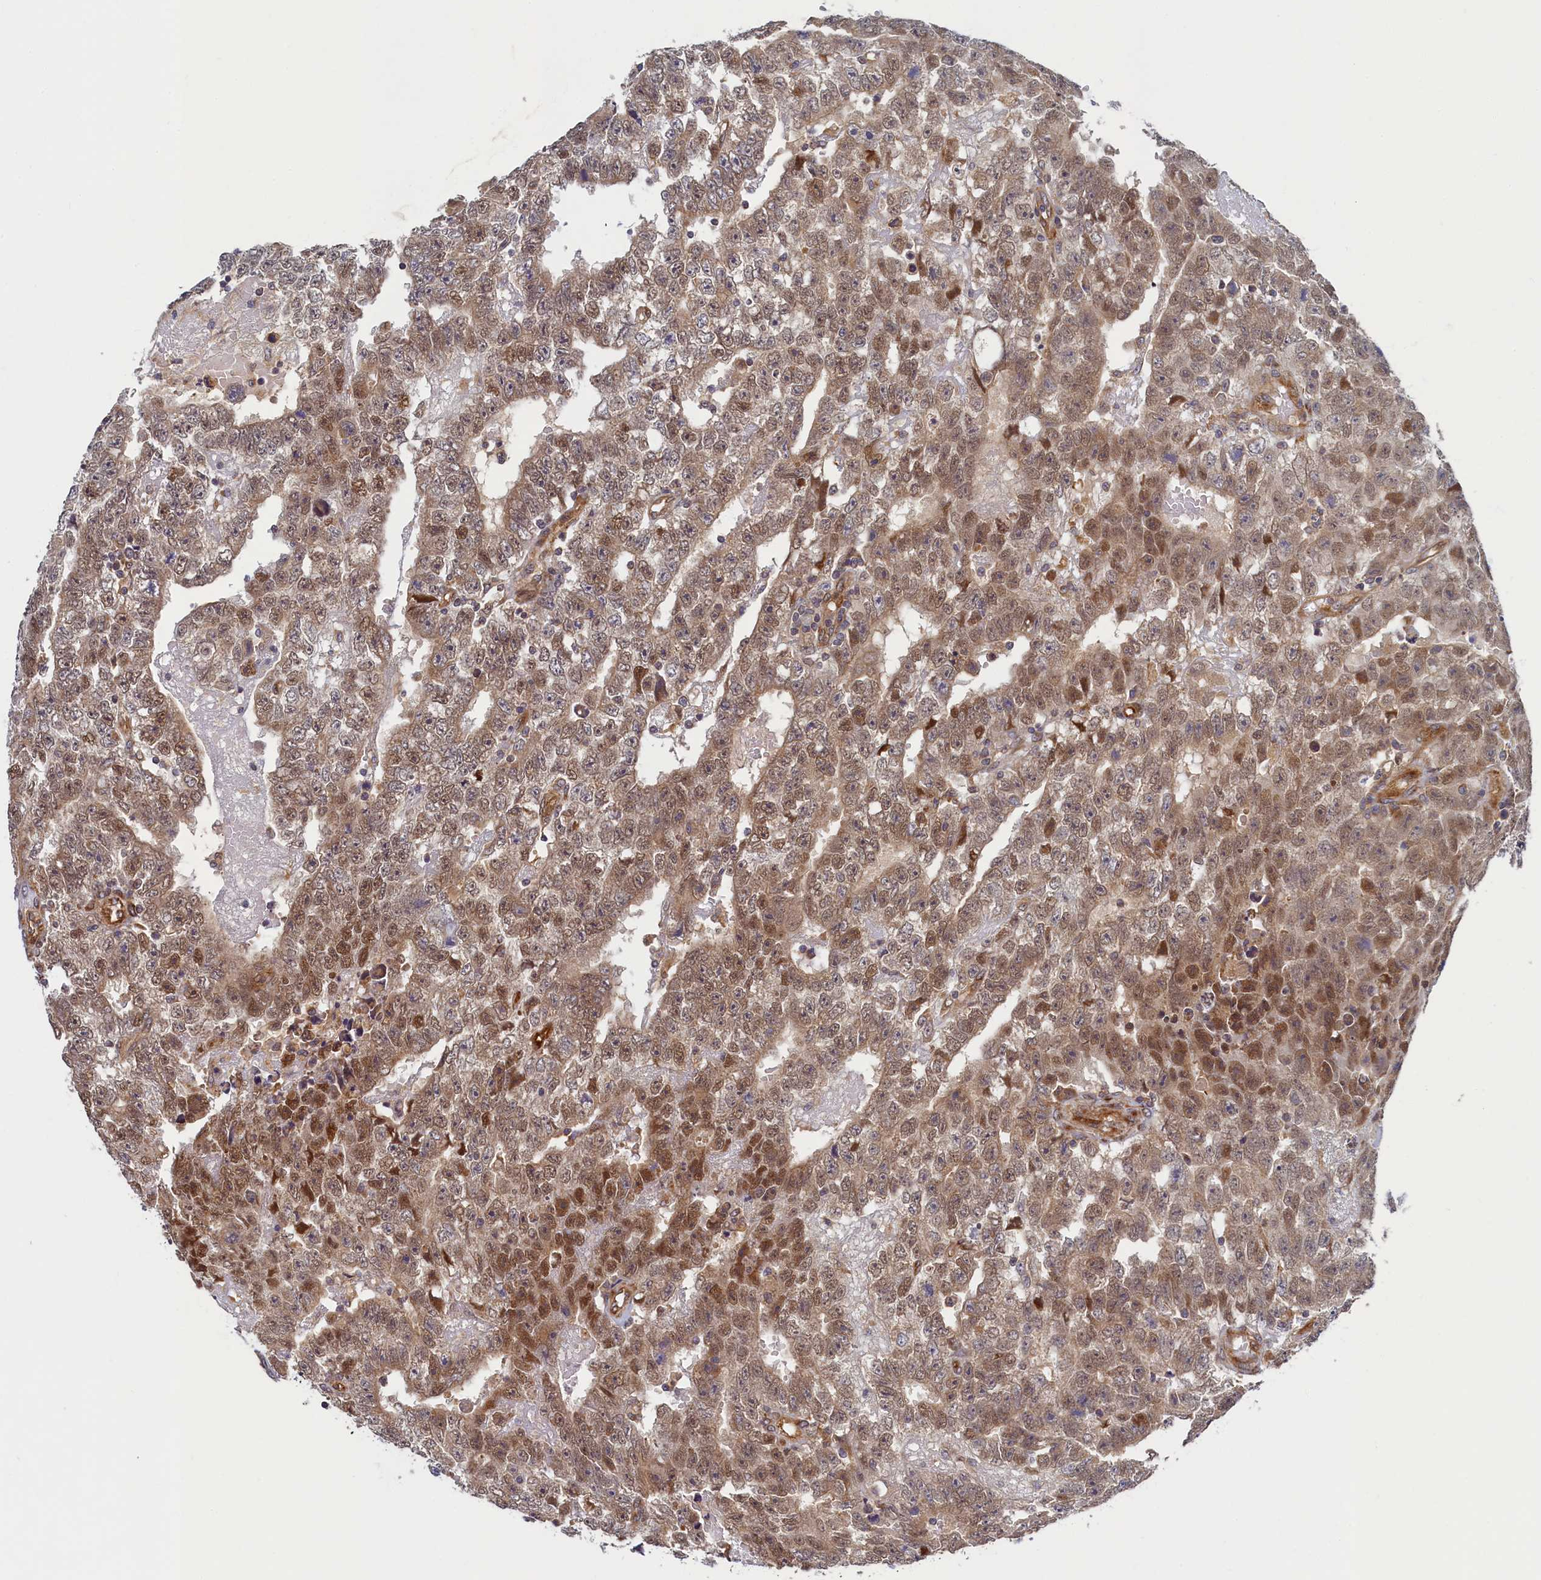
{"staining": {"intensity": "moderate", "quantity": ">75%", "location": "cytoplasmic/membranous,nuclear"}, "tissue": "testis cancer", "cell_type": "Tumor cells", "image_type": "cancer", "snomed": [{"axis": "morphology", "description": "Carcinoma, Embryonal, NOS"}, {"axis": "topography", "description": "Testis"}], "caption": "About >75% of tumor cells in human embryonal carcinoma (testis) demonstrate moderate cytoplasmic/membranous and nuclear protein positivity as visualized by brown immunohistochemical staining.", "gene": "STX12", "patient": {"sex": "male", "age": 25}}